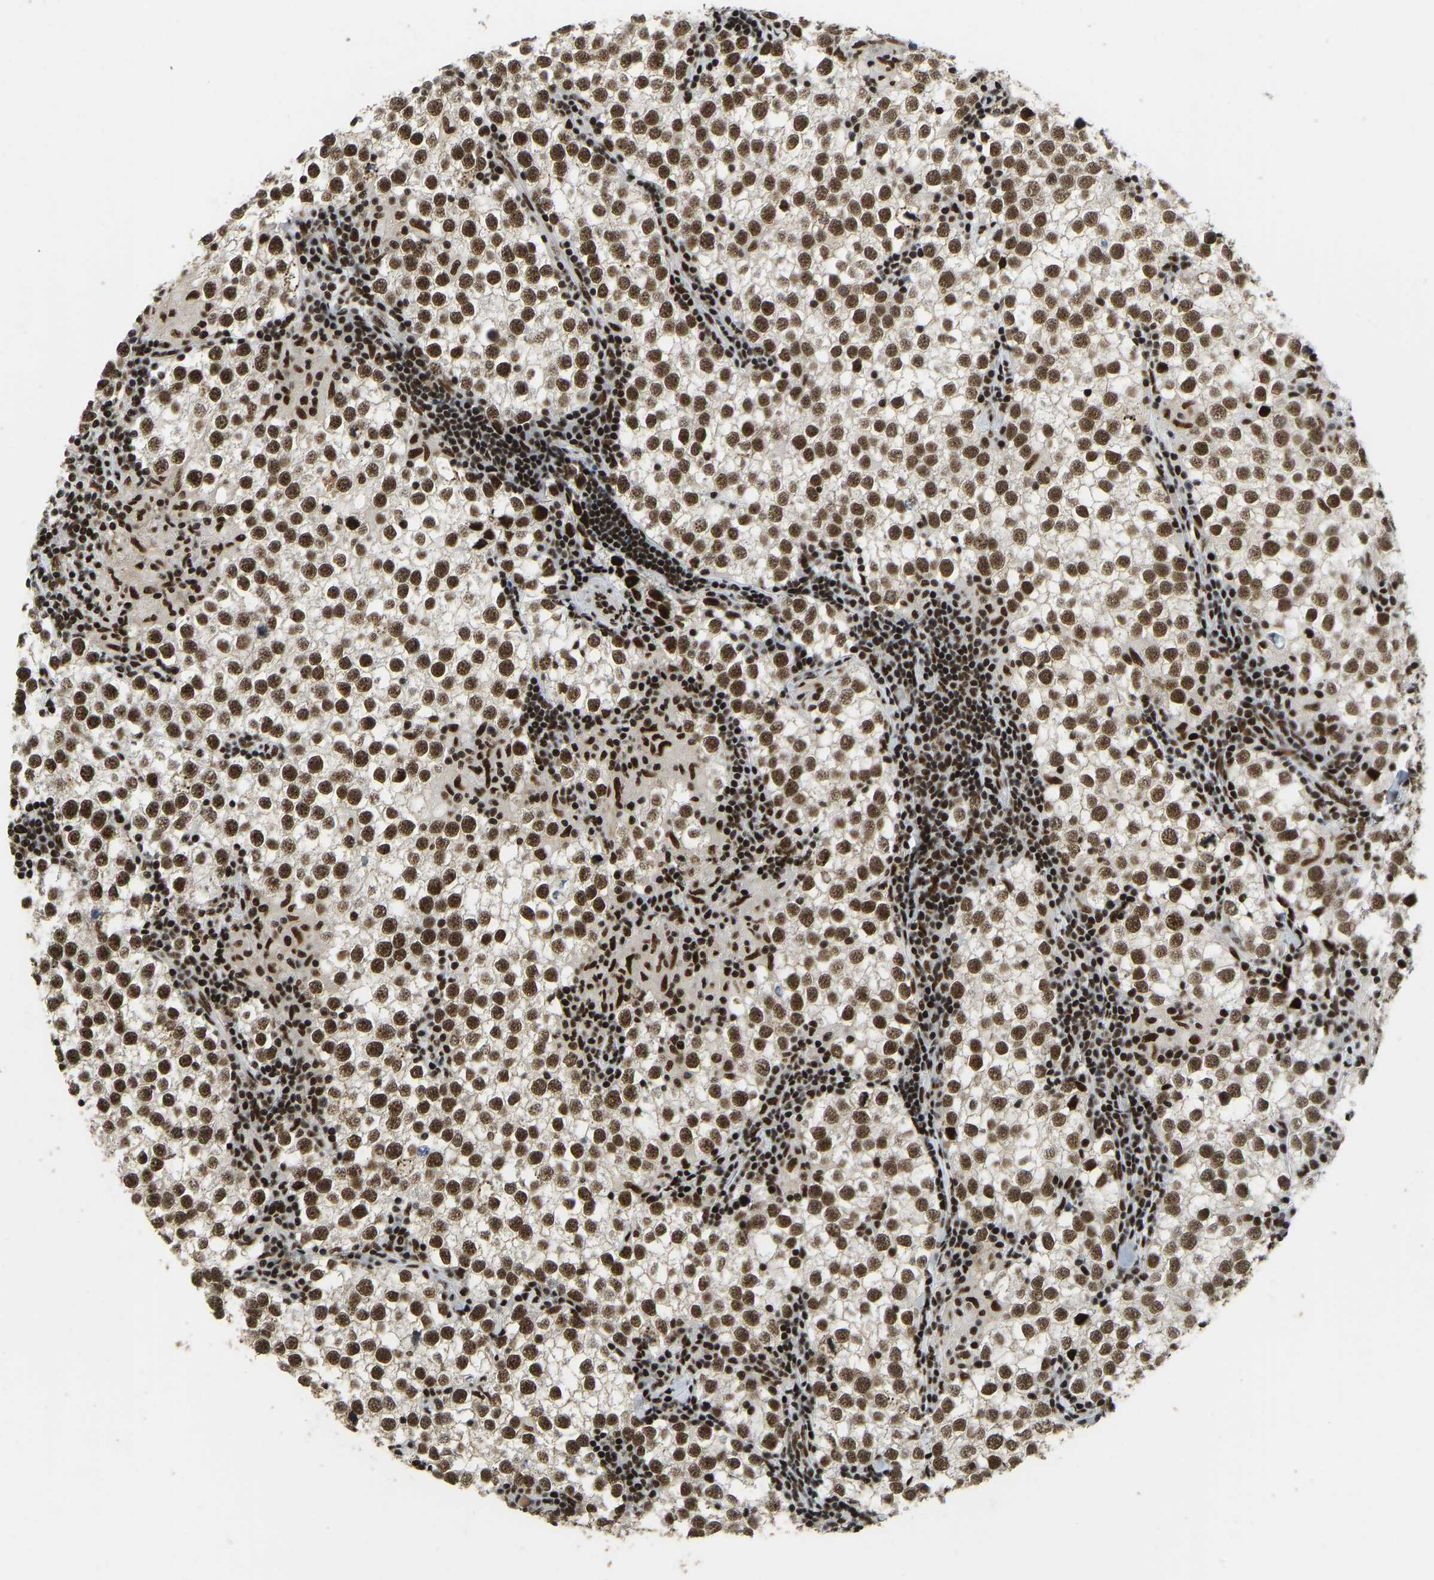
{"staining": {"intensity": "strong", "quantity": ">75%", "location": "nuclear"}, "tissue": "testis cancer", "cell_type": "Tumor cells", "image_type": "cancer", "snomed": [{"axis": "morphology", "description": "Seminoma, NOS"}, {"axis": "morphology", "description": "Carcinoma, Embryonal, NOS"}, {"axis": "topography", "description": "Testis"}], "caption": "A brown stain shows strong nuclear positivity of a protein in testis cancer tumor cells.", "gene": "FOXK1", "patient": {"sex": "male", "age": 36}}